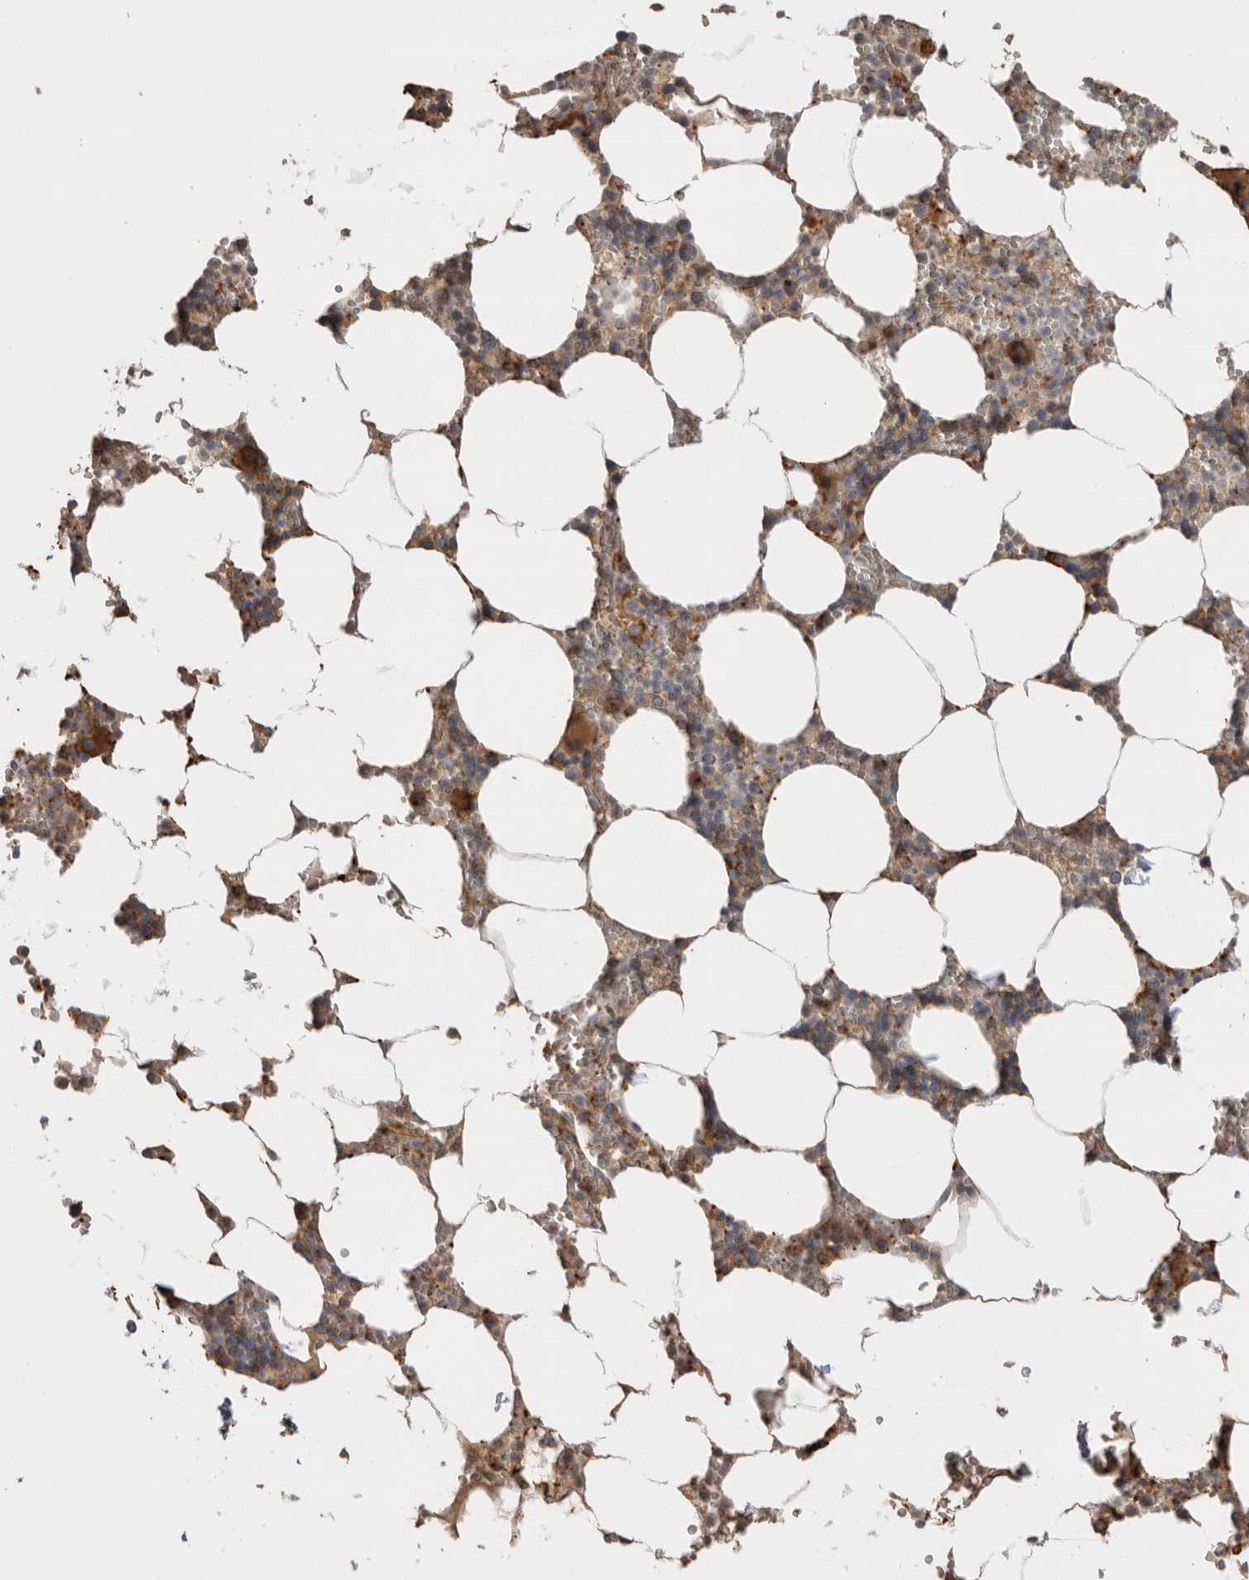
{"staining": {"intensity": "moderate", "quantity": ">75%", "location": "cytoplasmic/membranous"}, "tissue": "bone marrow", "cell_type": "Hematopoietic cells", "image_type": "normal", "snomed": [{"axis": "morphology", "description": "Normal tissue, NOS"}, {"axis": "topography", "description": "Bone marrow"}], "caption": "IHC (DAB) staining of unremarkable bone marrow displays moderate cytoplasmic/membranous protein staining in about >75% of hematopoietic cells.", "gene": "IL27", "patient": {"sex": "male", "age": 70}}